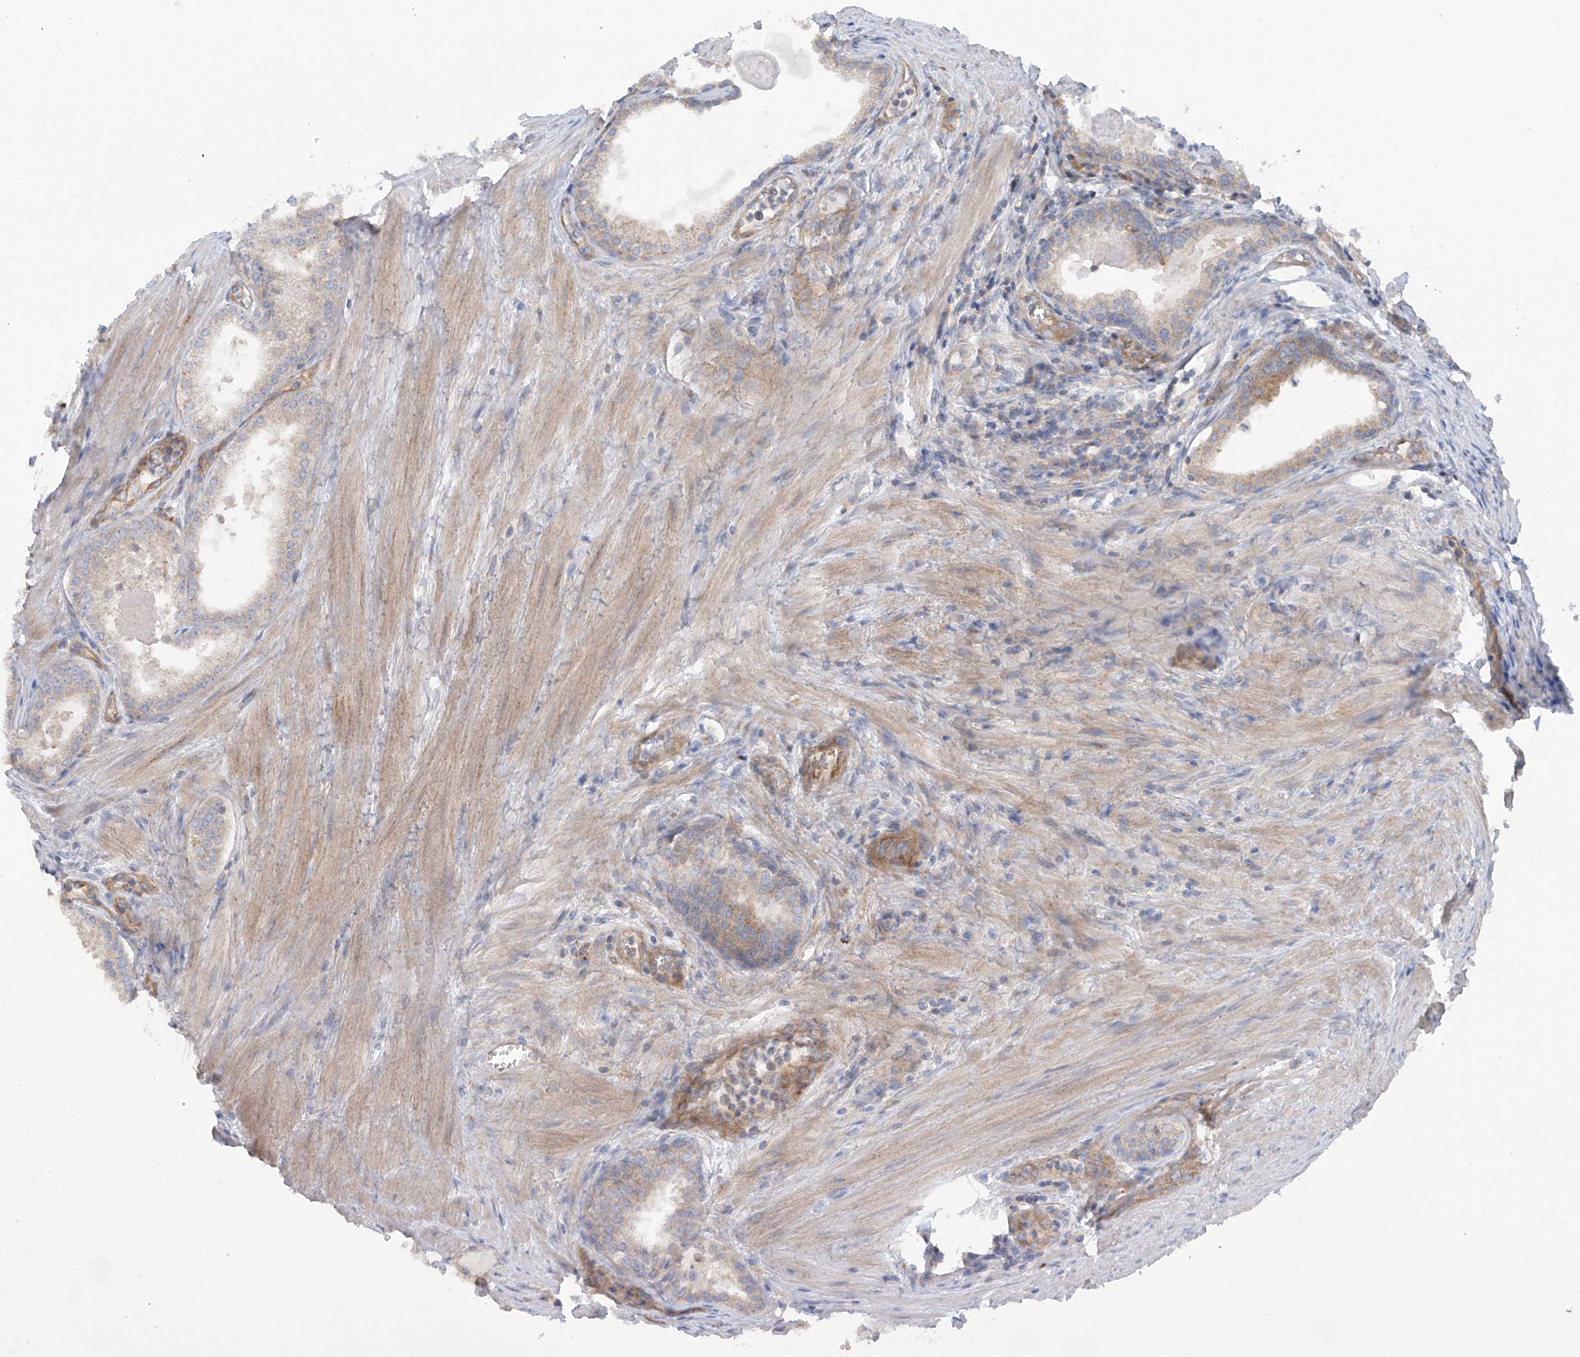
{"staining": {"intensity": "negative", "quantity": "none", "location": "none"}, "tissue": "prostate cancer", "cell_type": "Tumor cells", "image_type": "cancer", "snomed": [{"axis": "morphology", "description": "Adenocarcinoma, High grade"}, {"axis": "topography", "description": "Prostate"}], "caption": "Tumor cells show no significant protein staining in prostate cancer. The staining is performed using DAB (3,3'-diaminobenzidine) brown chromogen with nuclei counter-stained in using hematoxylin.", "gene": "TMEM209", "patient": {"sex": "male", "age": 68}}